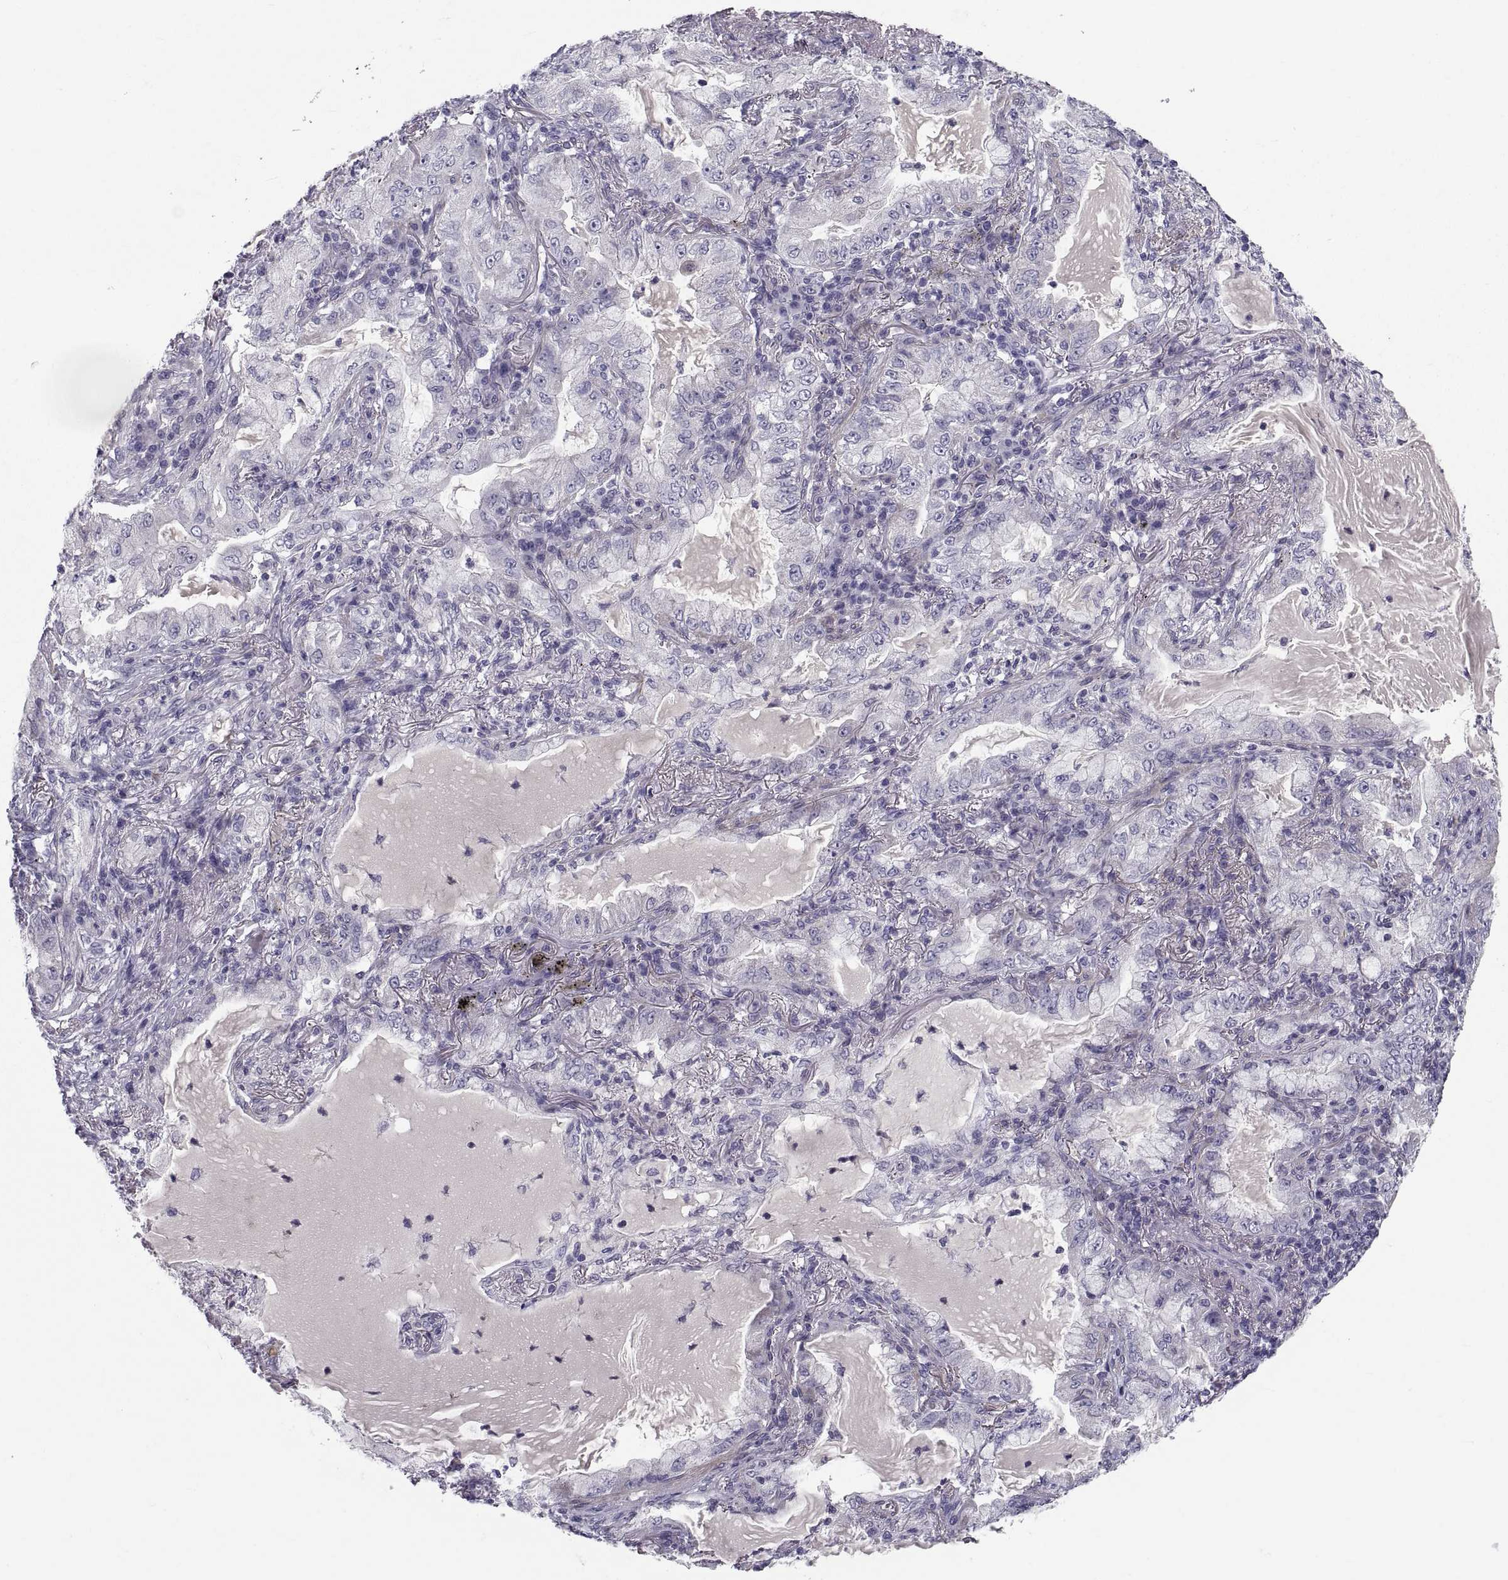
{"staining": {"intensity": "negative", "quantity": "none", "location": "none"}, "tissue": "lung cancer", "cell_type": "Tumor cells", "image_type": "cancer", "snomed": [{"axis": "morphology", "description": "Adenocarcinoma, NOS"}, {"axis": "topography", "description": "Lung"}], "caption": "Lung cancer (adenocarcinoma) stained for a protein using IHC exhibits no staining tumor cells.", "gene": "PDZRN4", "patient": {"sex": "female", "age": 73}}